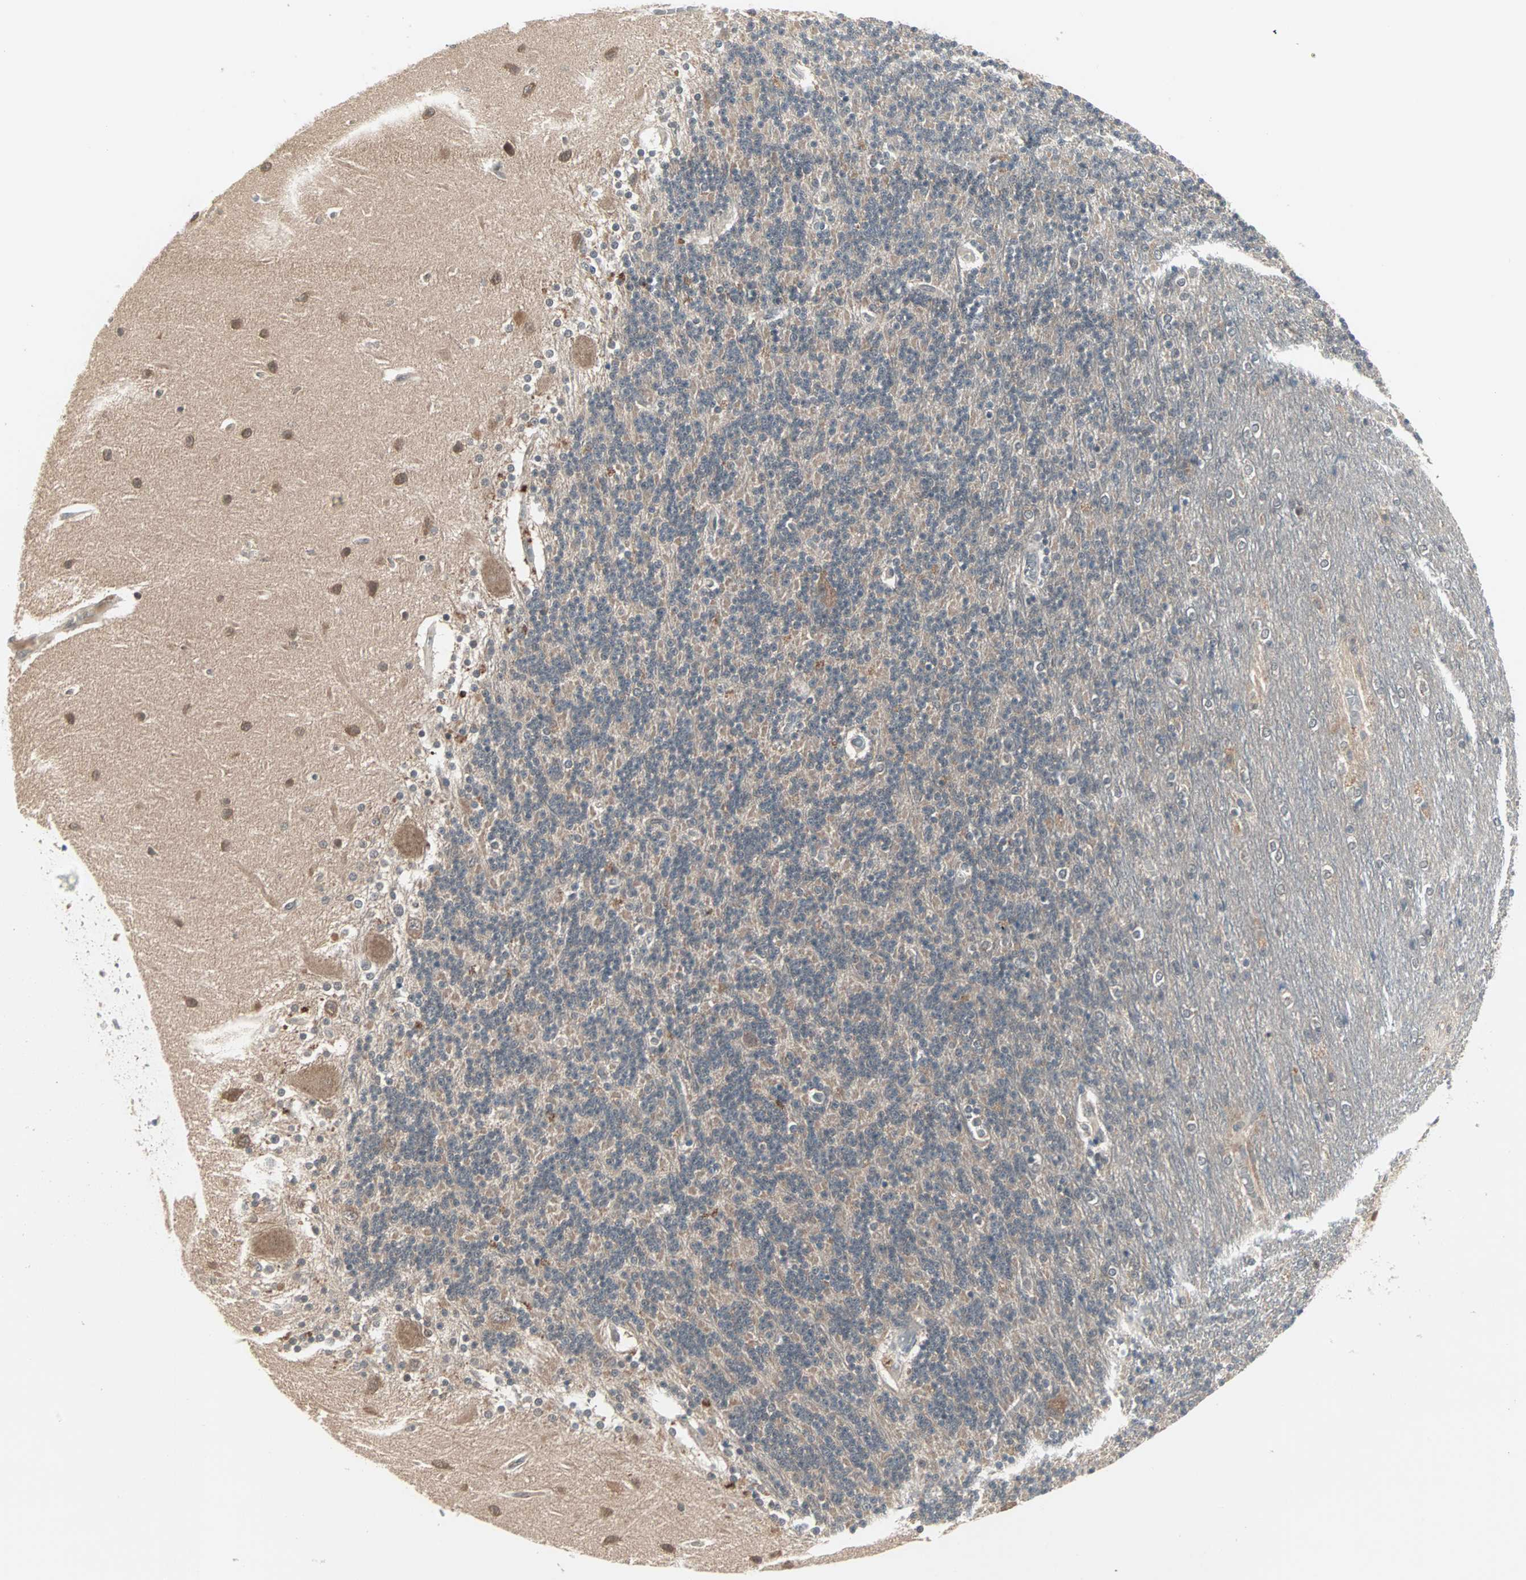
{"staining": {"intensity": "negative", "quantity": "none", "location": "none"}, "tissue": "cerebellum", "cell_type": "Cells in granular layer", "image_type": "normal", "snomed": [{"axis": "morphology", "description": "Normal tissue, NOS"}, {"axis": "topography", "description": "Cerebellum"}], "caption": "High power microscopy photomicrograph of an IHC photomicrograph of benign cerebellum, revealing no significant staining in cells in granular layer. (DAB immunohistochemistry (IHC) with hematoxylin counter stain).", "gene": "PTPA", "patient": {"sex": "female", "age": 54}}